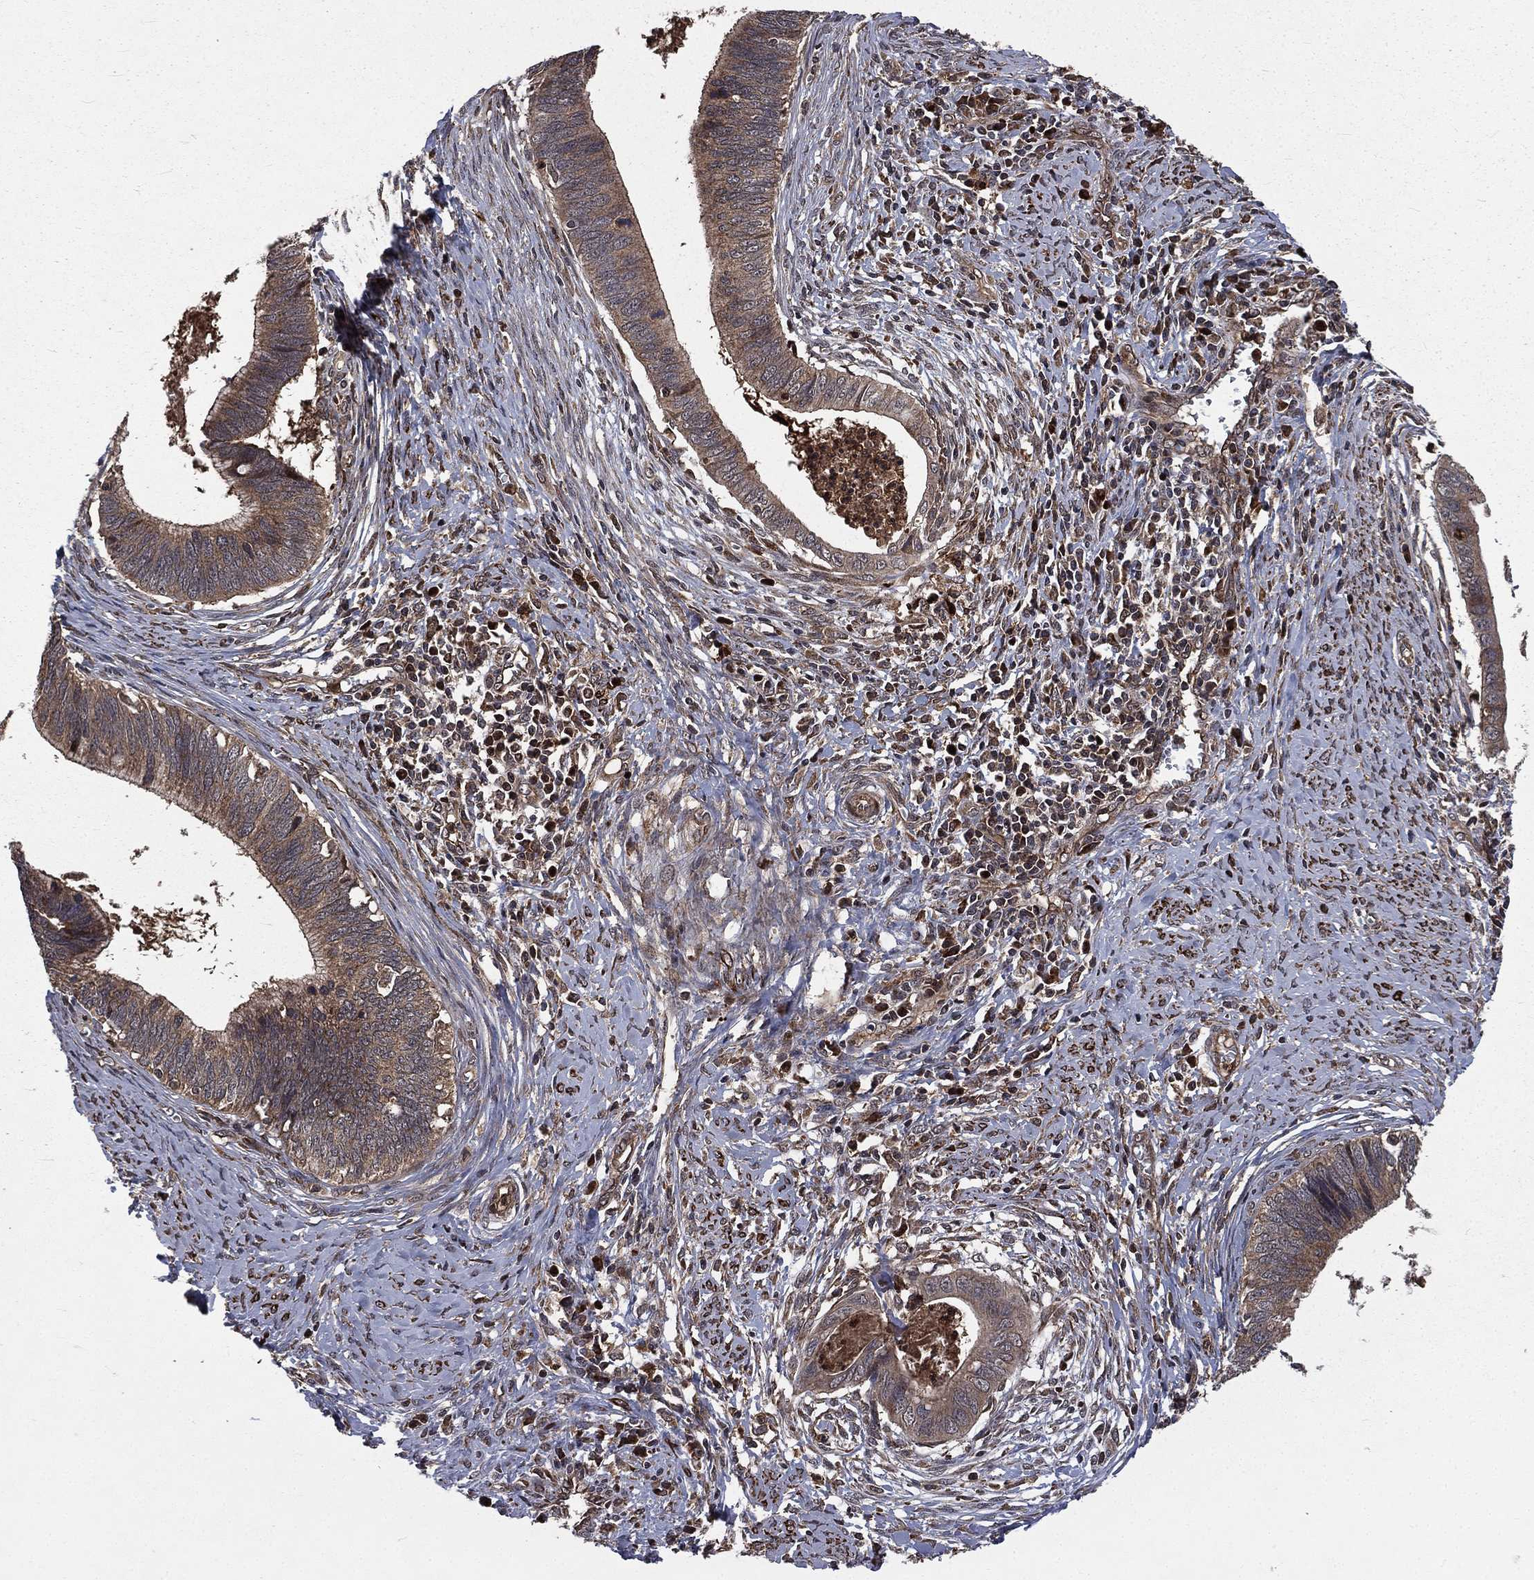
{"staining": {"intensity": "weak", "quantity": ">75%", "location": "cytoplasmic/membranous"}, "tissue": "cervical cancer", "cell_type": "Tumor cells", "image_type": "cancer", "snomed": [{"axis": "morphology", "description": "Adenocarcinoma, NOS"}, {"axis": "topography", "description": "Cervix"}], "caption": "Cervical adenocarcinoma stained for a protein displays weak cytoplasmic/membranous positivity in tumor cells.", "gene": "LENG8", "patient": {"sex": "female", "age": 42}}